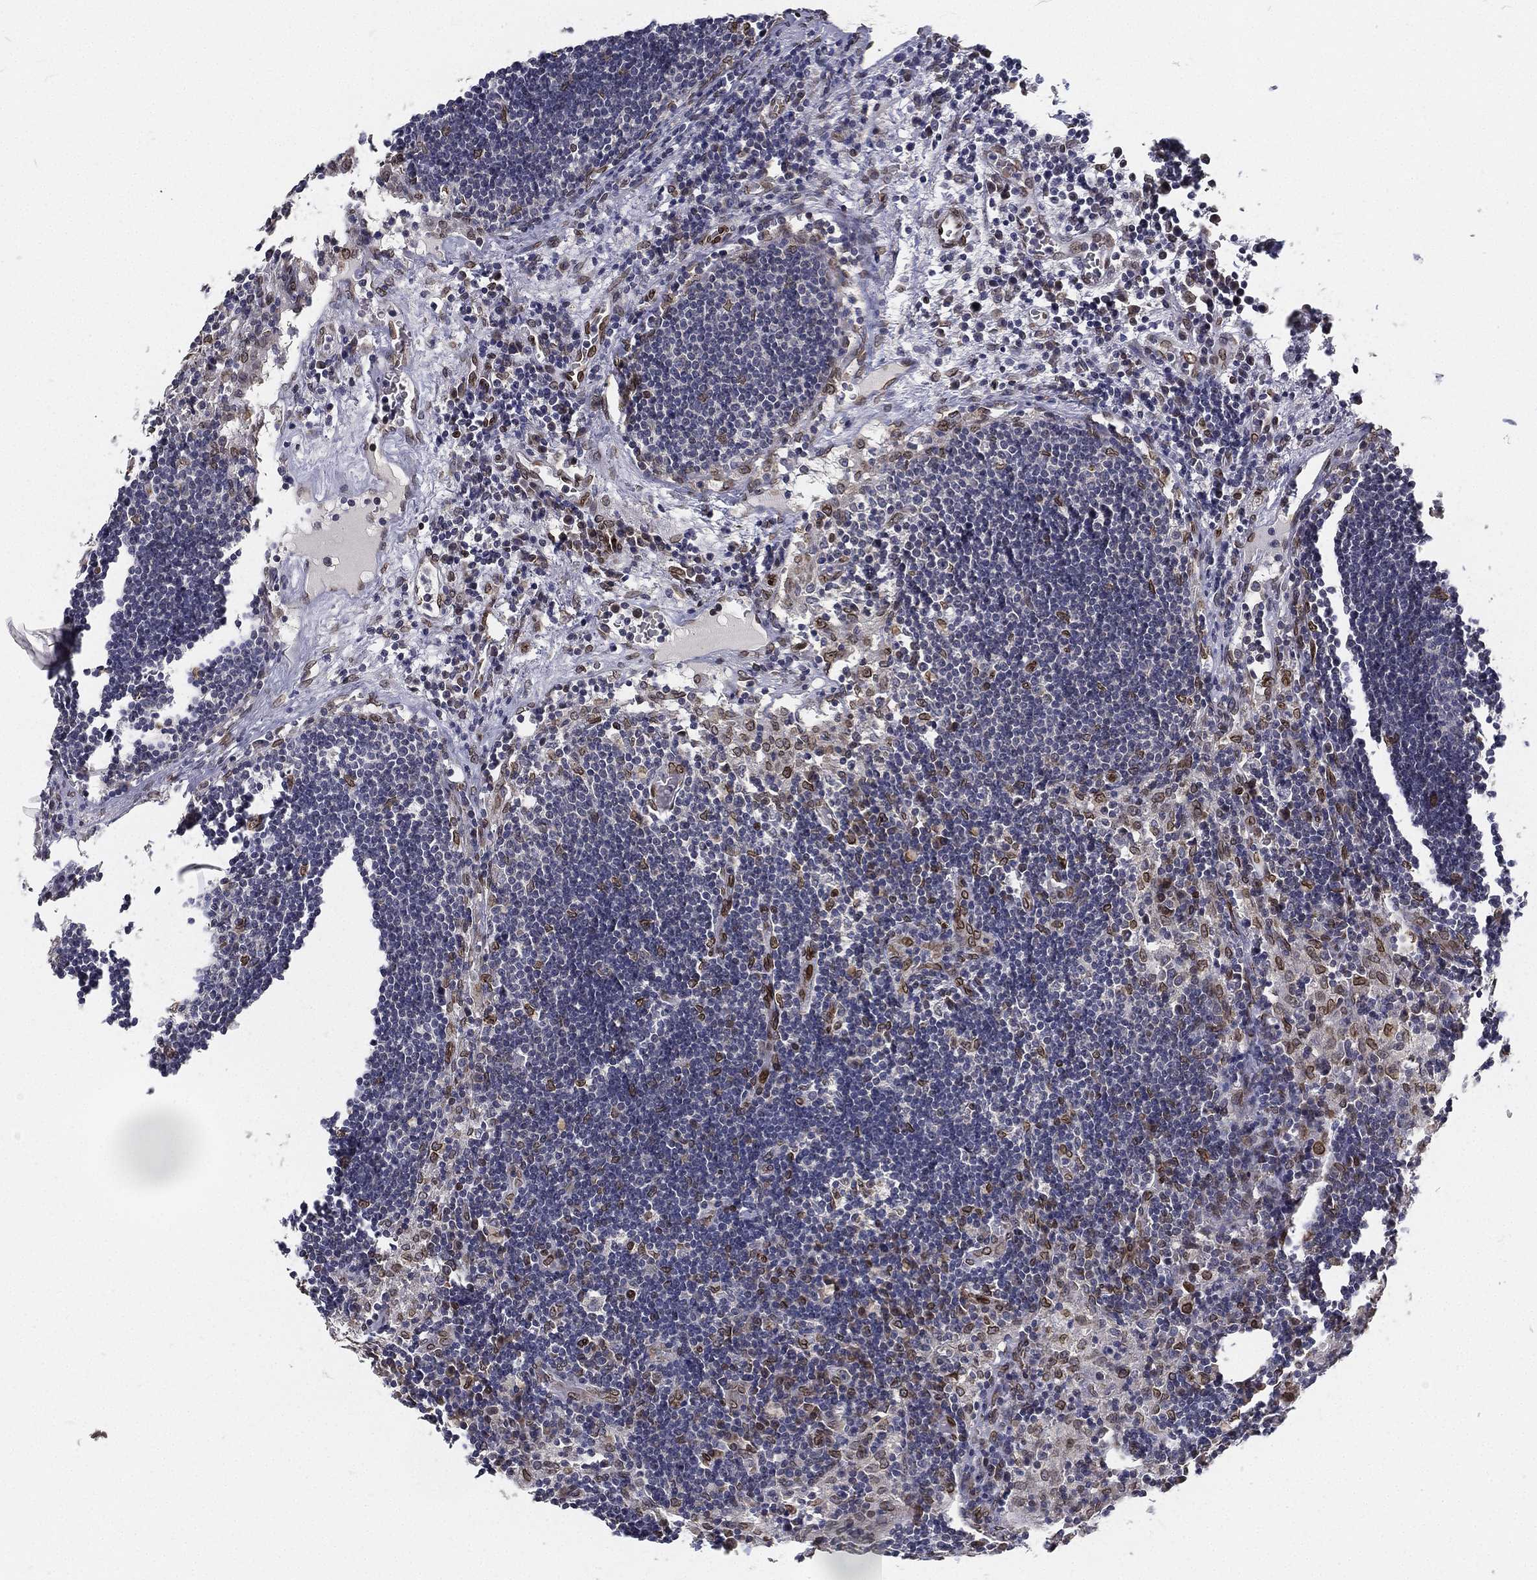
{"staining": {"intensity": "strong", "quantity": "<25%", "location": "cytoplasmic/membranous,nuclear"}, "tissue": "lymph node", "cell_type": "Germinal center cells", "image_type": "normal", "snomed": [{"axis": "morphology", "description": "Normal tissue, NOS"}, {"axis": "topography", "description": "Lymph node"}], "caption": "Immunohistochemistry (IHC) (DAB) staining of unremarkable lymph node displays strong cytoplasmic/membranous,nuclear protein staining in about <25% of germinal center cells.", "gene": "PALB2", "patient": {"sex": "male", "age": 63}}